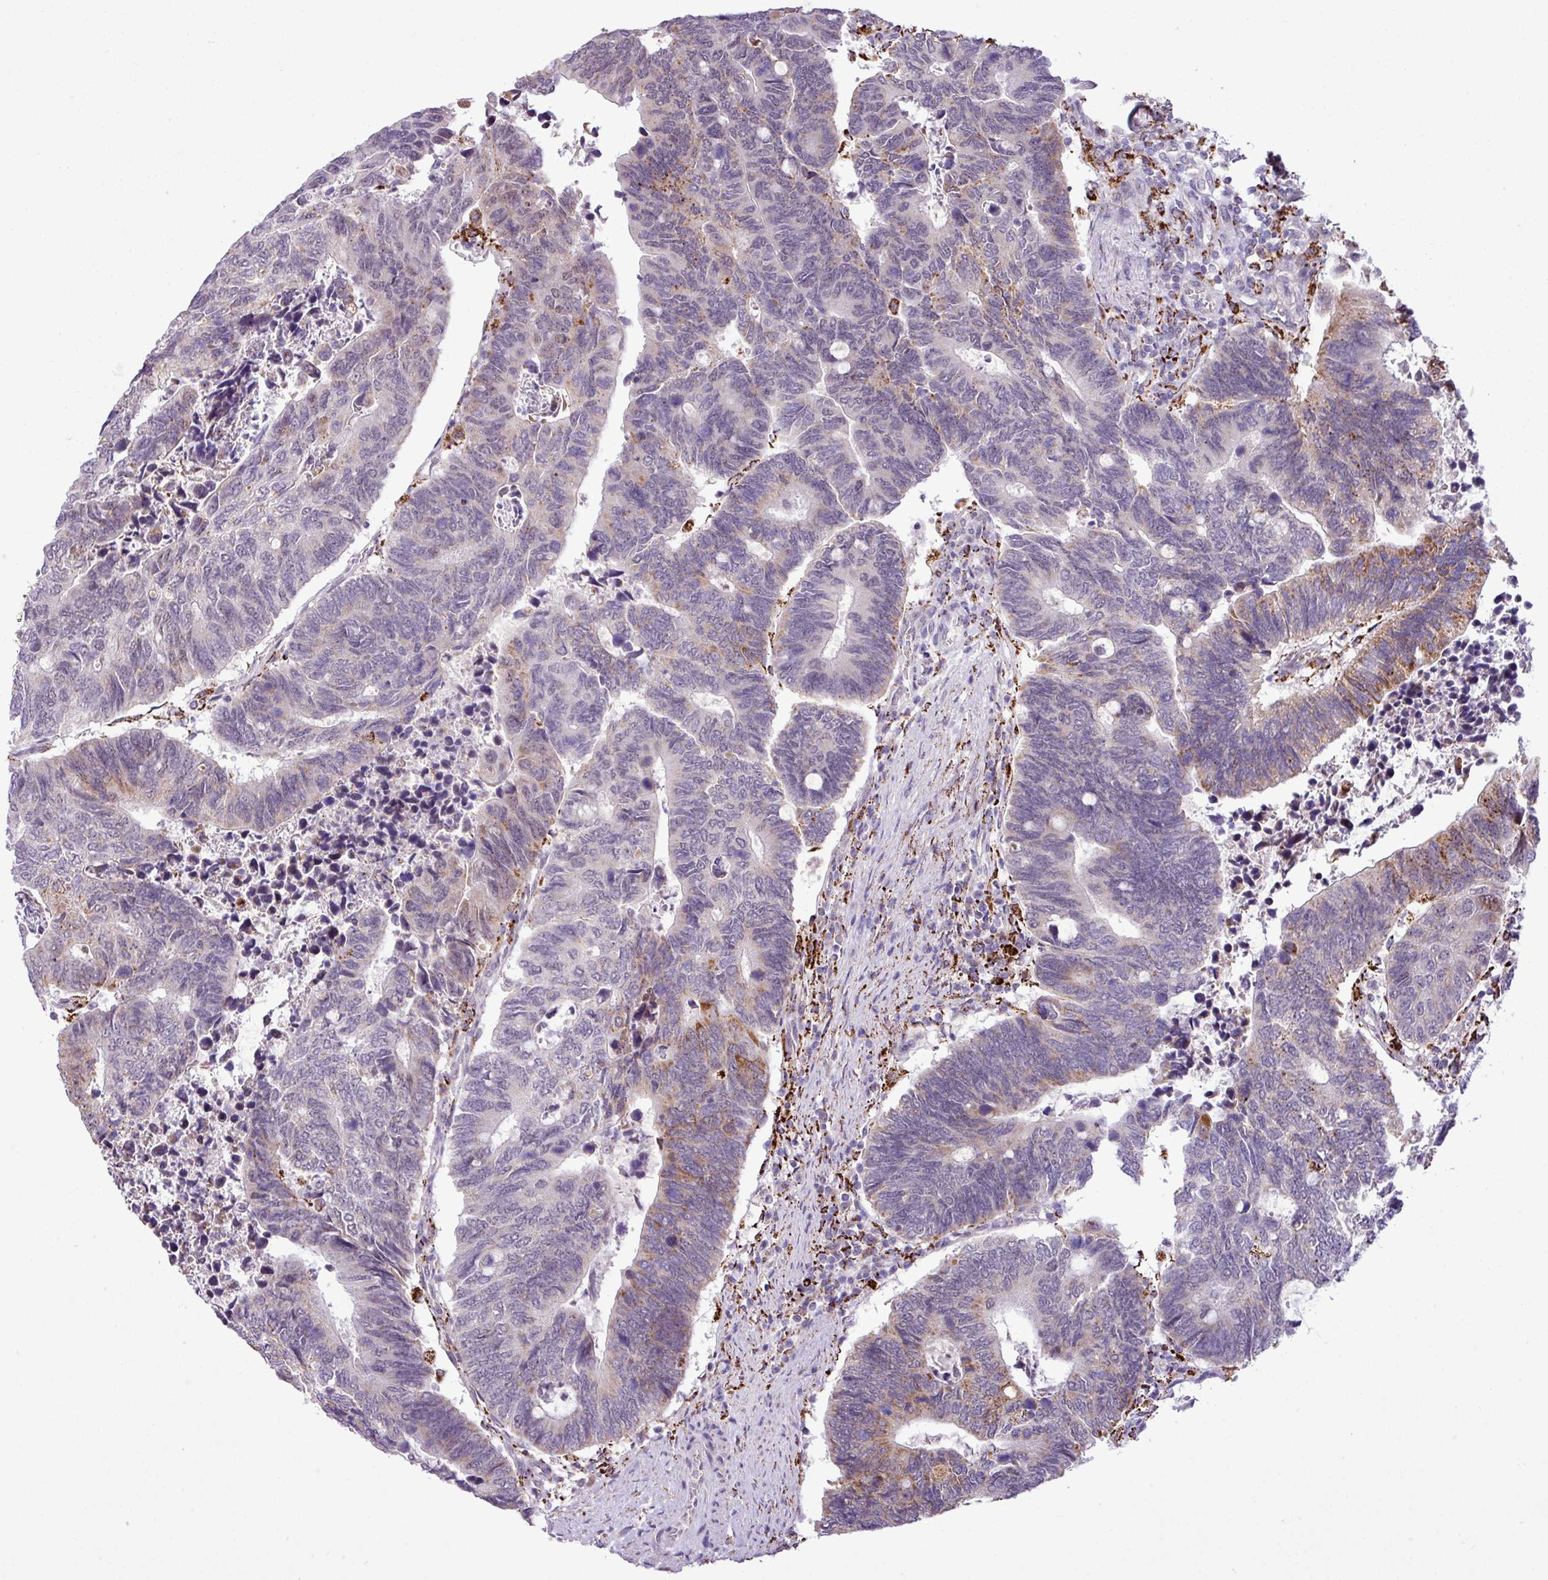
{"staining": {"intensity": "moderate", "quantity": "<25%", "location": "cytoplasmic/membranous"}, "tissue": "colorectal cancer", "cell_type": "Tumor cells", "image_type": "cancer", "snomed": [{"axis": "morphology", "description": "Adenocarcinoma, NOS"}, {"axis": "topography", "description": "Colon"}], "caption": "A brown stain shows moderate cytoplasmic/membranous positivity of a protein in adenocarcinoma (colorectal) tumor cells. (IHC, brightfield microscopy, high magnification).", "gene": "SGPP1", "patient": {"sex": "male", "age": 87}}